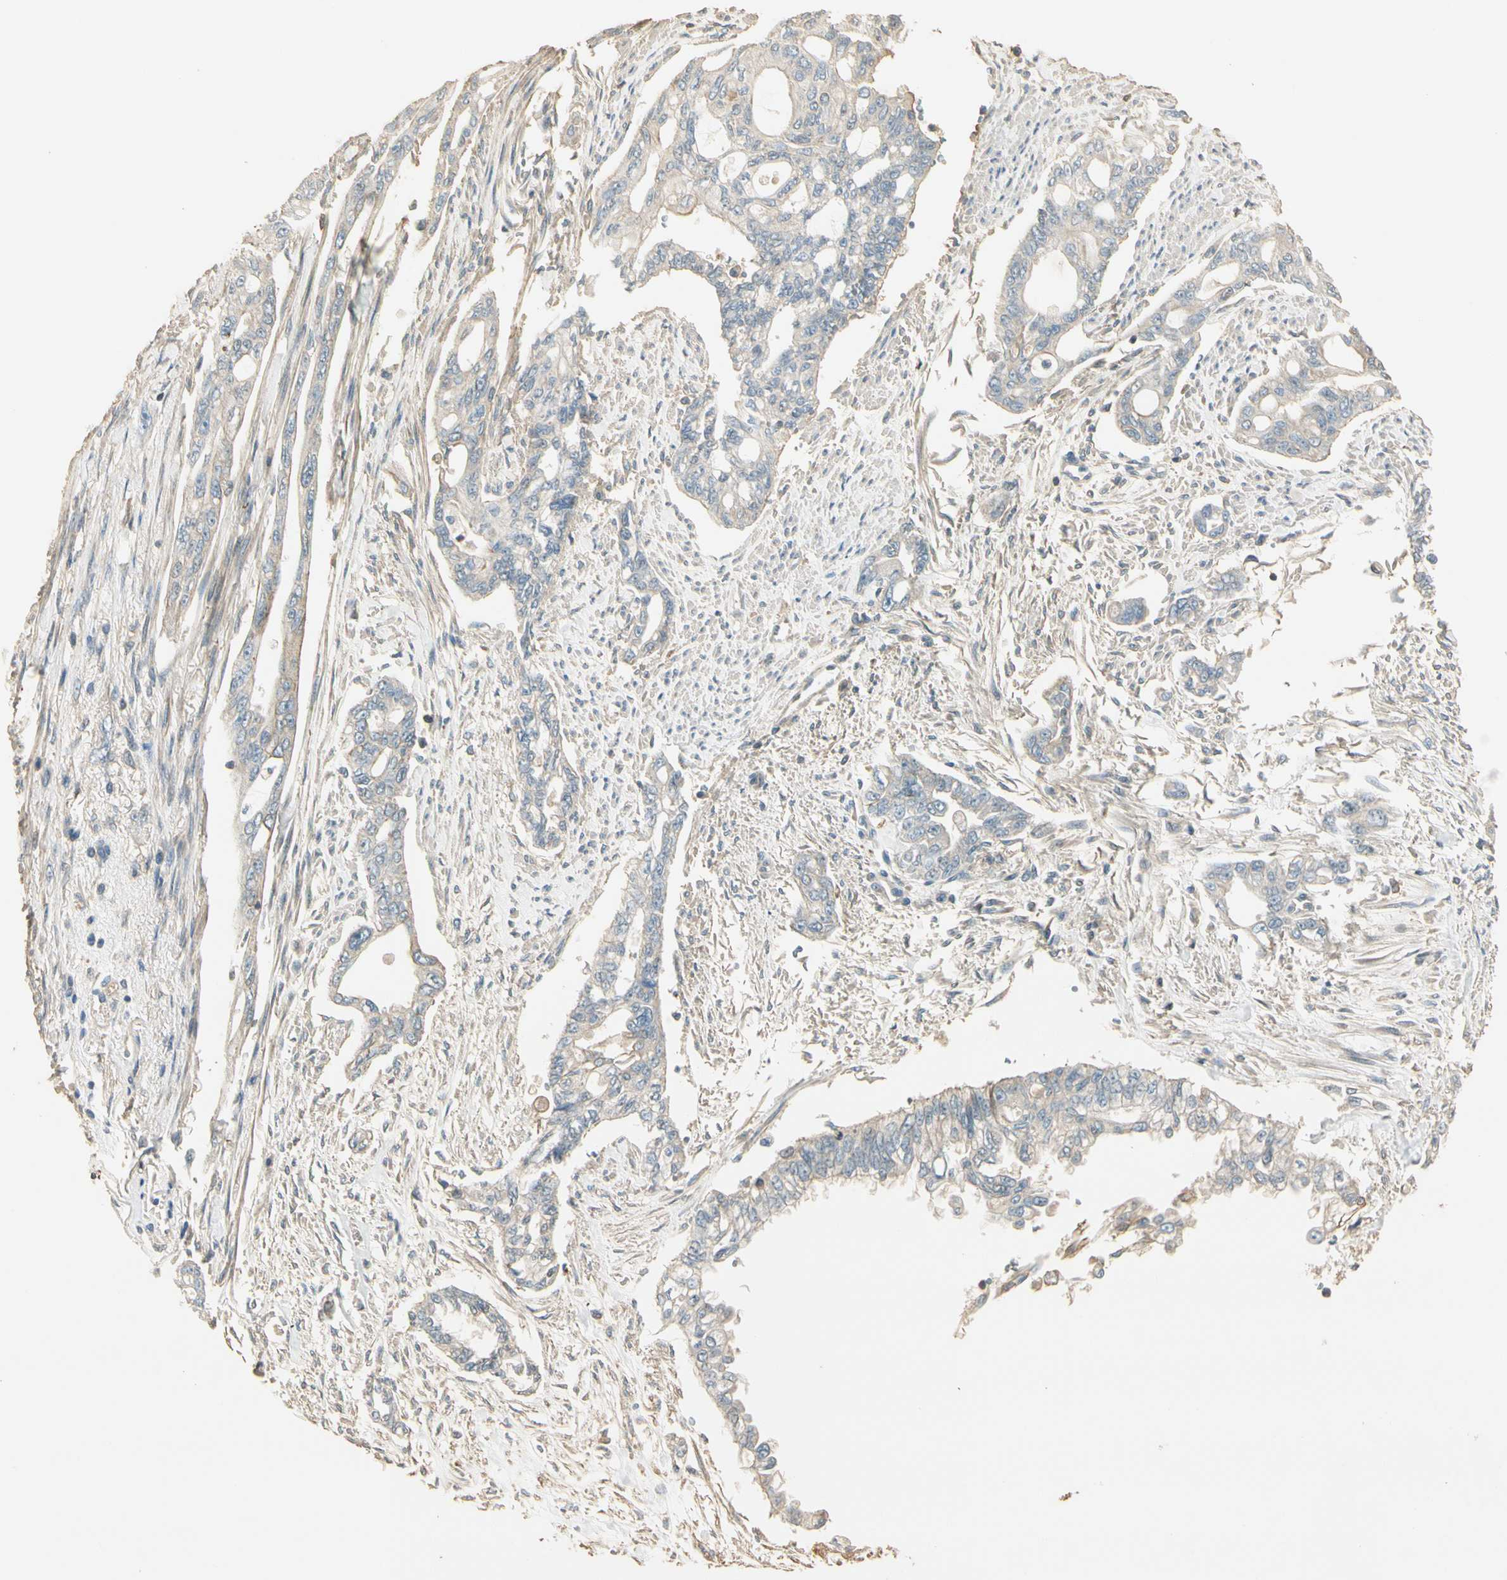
{"staining": {"intensity": "weak", "quantity": "<25%", "location": "cytoplasmic/membranous"}, "tissue": "pancreatic cancer", "cell_type": "Tumor cells", "image_type": "cancer", "snomed": [{"axis": "morphology", "description": "Normal tissue, NOS"}, {"axis": "topography", "description": "Pancreas"}], "caption": "High magnification brightfield microscopy of pancreatic cancer stained with DAB (brown) and counterstained with hematoxylin (blue): tumor cells show no significant staining.", "gene": "PLXNA1", "patient": {"sex": "male", "age": 42}}